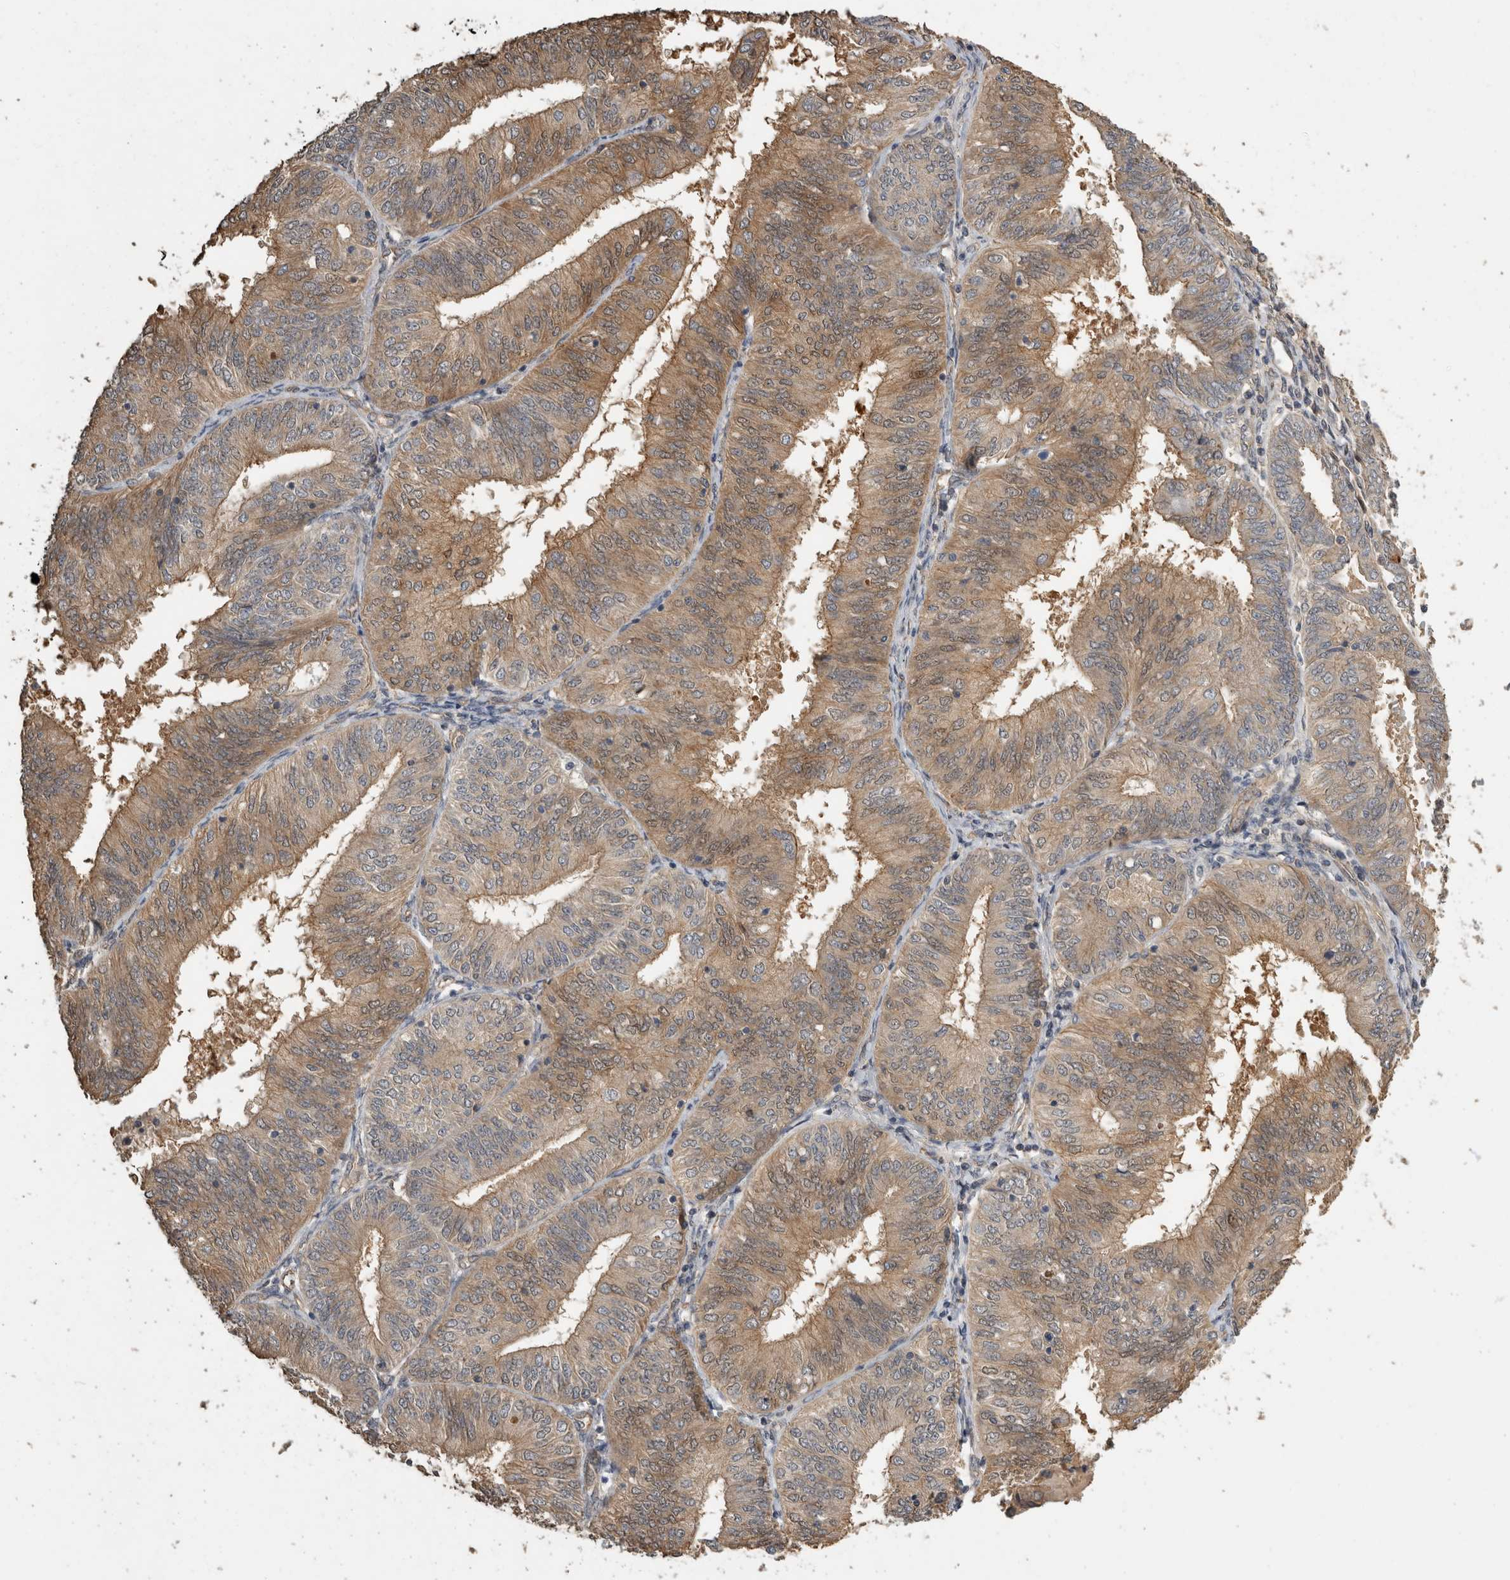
{"staining": {"intensity": "weak", "quantity": ">75%", "location": "cytoplasmic/membranous"}, "tissue": "endometrial cancer", "cell_type": "Tumor cells", "image_type": "cancer", "snomed": [{"axis": "morphology", "description": "Adenocarcinoma, NOS"}, {"axis": "topography", "description": "Endometrium"}], "caption": "The micrograph shows immunohistochemical staining of endometrial cancer. There is weak cytoplasmic/membranous positivity is present in approximately >75% of tumor cells. (IHC, brightfield microscopy, high magnification).", "gene": "RHPN1", "patient": {"sex": "female", "age": 58}}